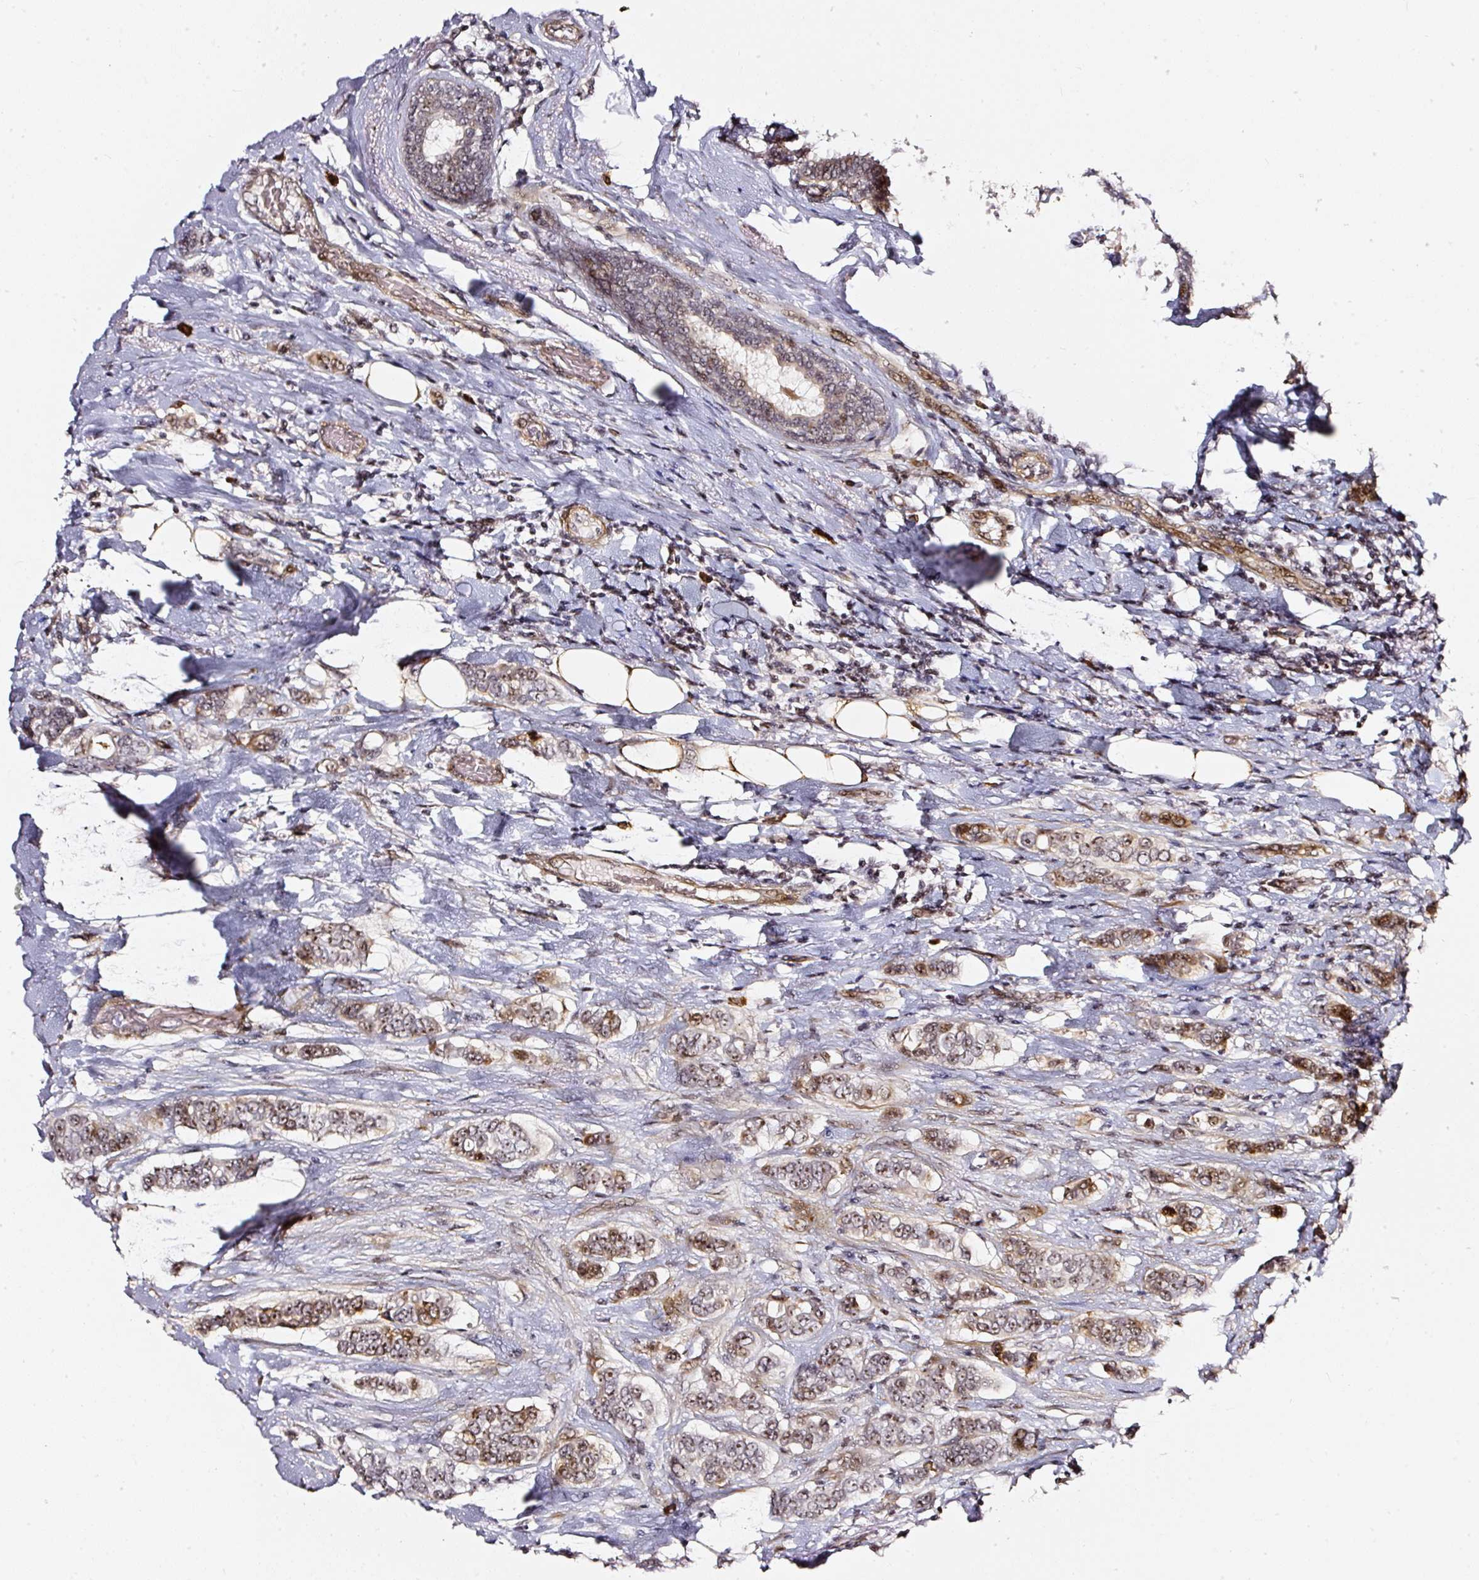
{"staining": {"intensity": "strong", "quantity": "25%-75%", "location": "cytoplasmic/membranous"}, "tissue": "breast cancer", "cell_type": "Tumor cells", "image_type": "cancer", "snomed": [{"axis": "morphology", "description": "Lobular carcinoma"}, {"axis": "topography", "description": "Breast"}], "caption": "Breast cancer (lobular carcinoma) stained with a brown dye shows strong cytoplasmic/membranous positive positivity in about 25%-75% of tumor cells.", "gene": "MXRA8", "patient": {"sex": "female", "age": 51}}